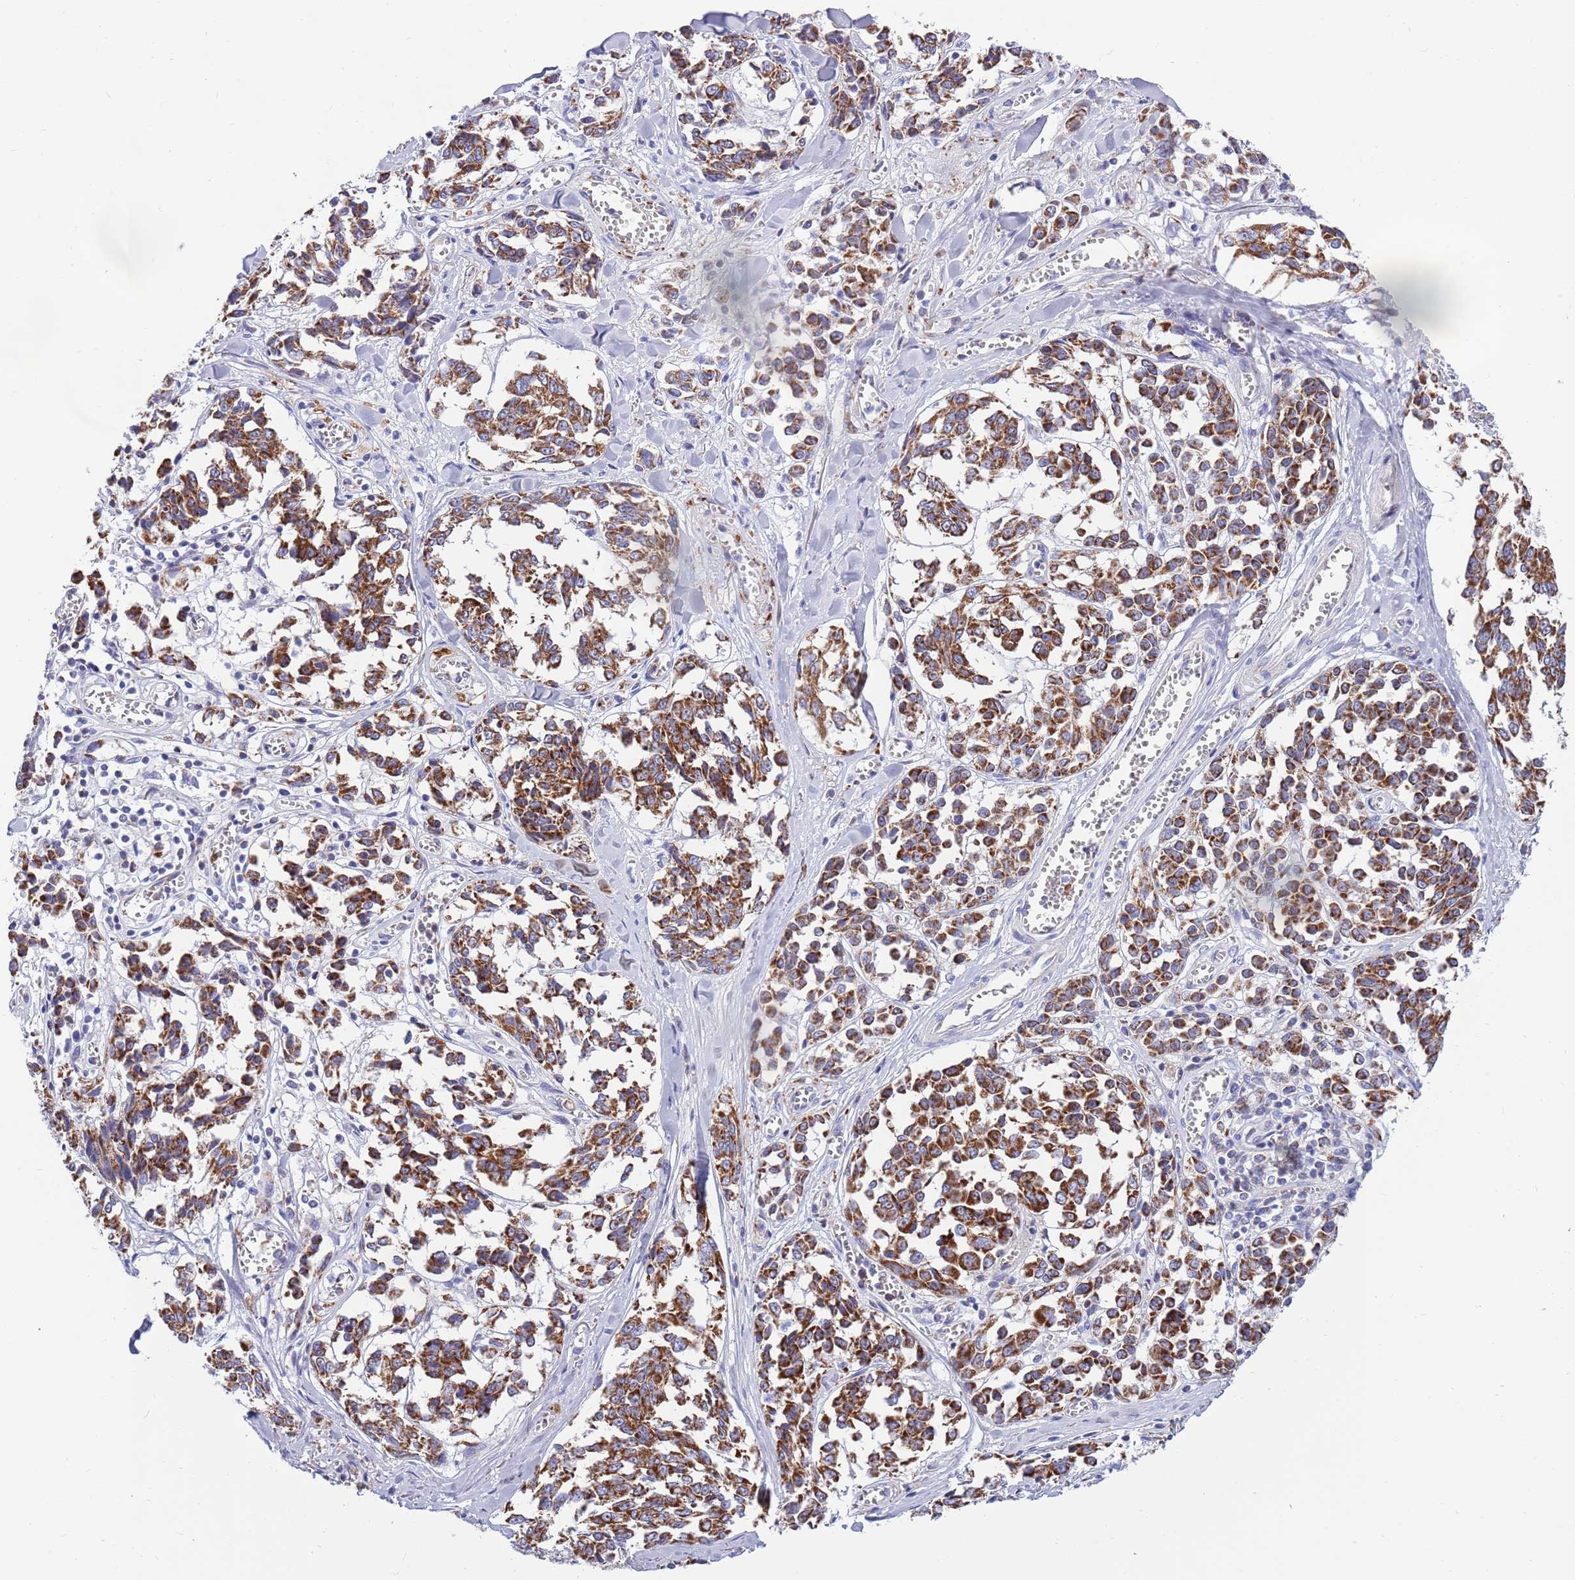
{"staining": {"intensity": "strong", "quantity": ">75%", "location": "cytoplasmic/membranous"}, "tissue": "melanoma", "cell_type": "Tumor cells", "image_type": "cancer", "snomed": [{"axis": "morphology", "description": "Malignant melanoma, NOS"}, {"axis": "topography", "description": "Skin"}], "caption": "This is an image of immunohistochemistry staining of melanoma, which shows strong positivity in the cytoplasmic/membranous of tumor cells.", "gene": "EMC8", "patient": {"sex": "female", "age": 64}}